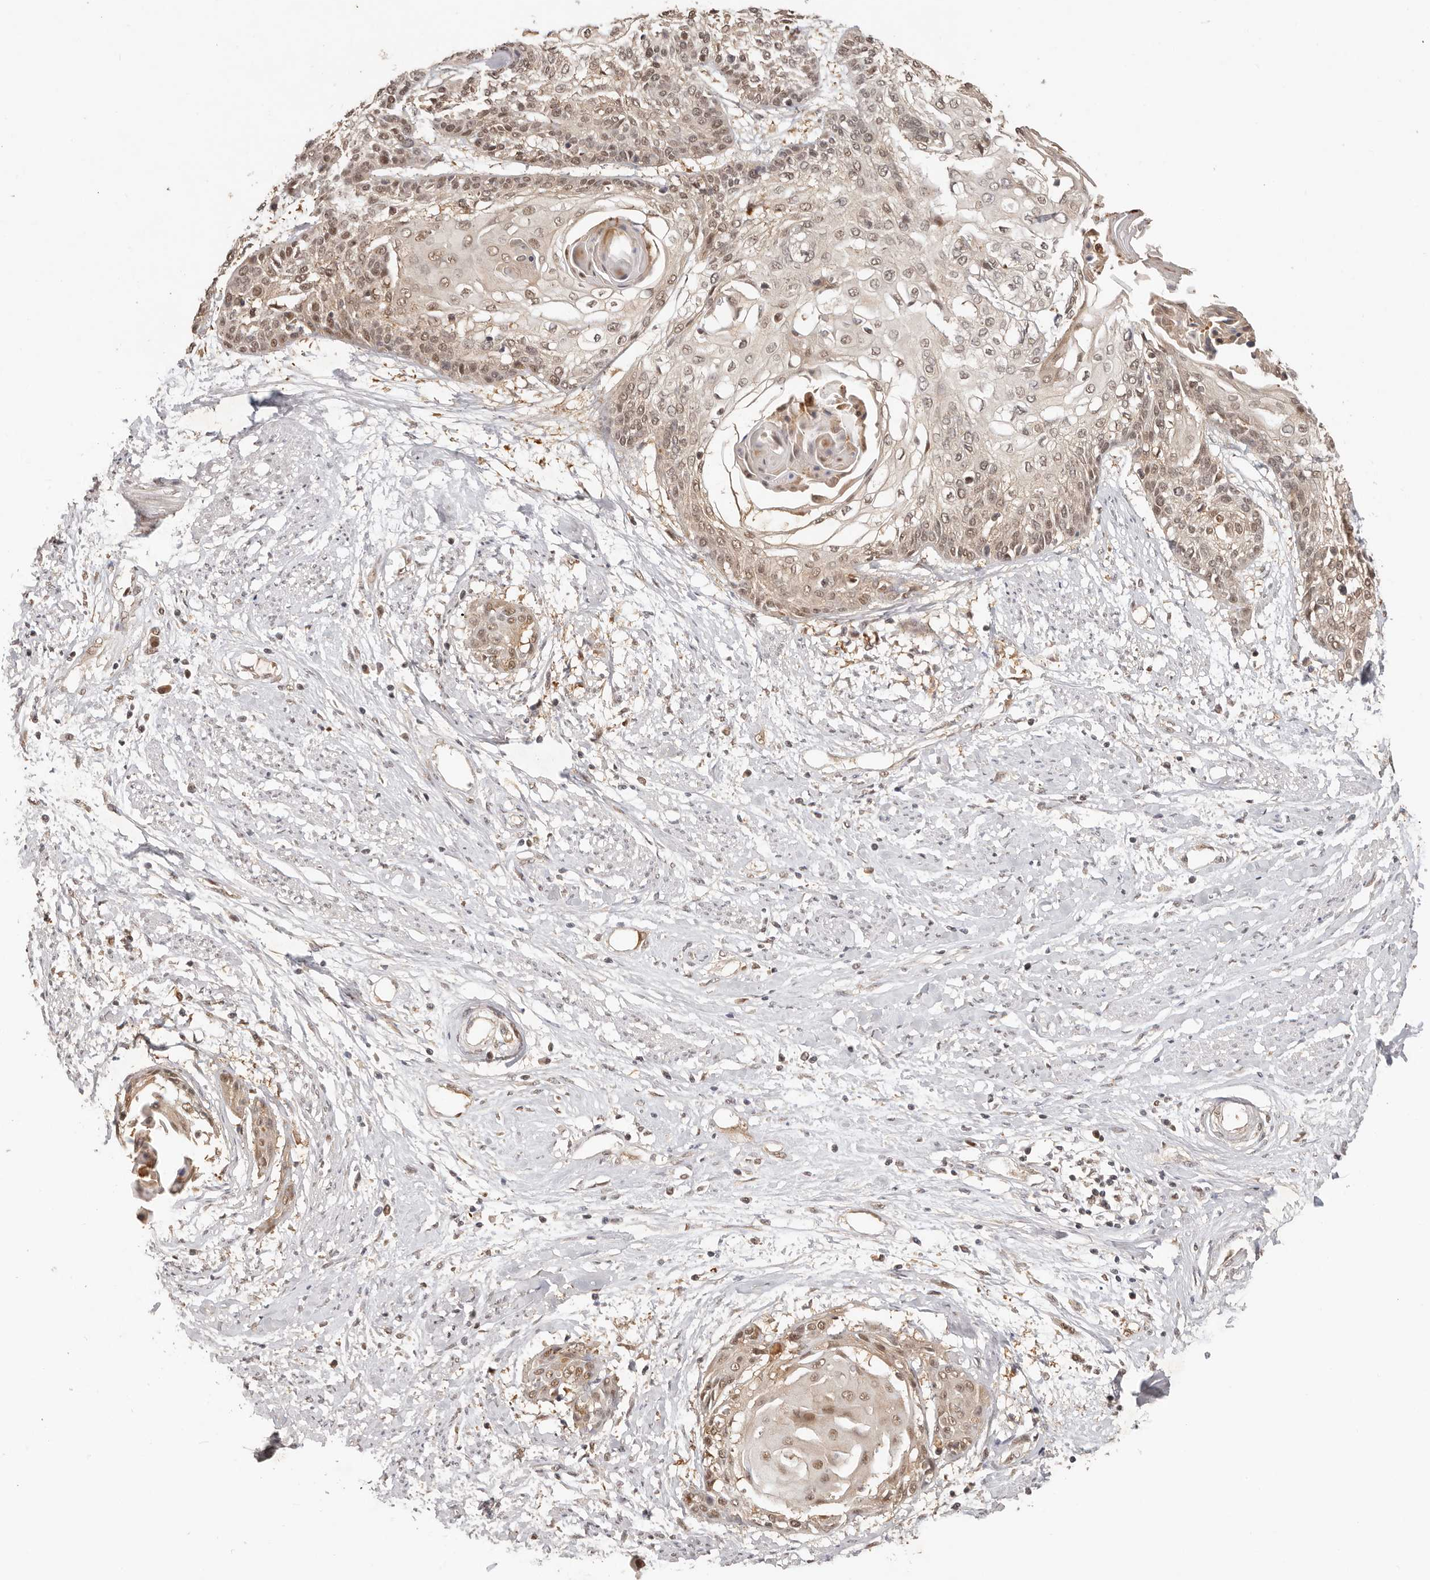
{"staining": {"intensity": "moderate", "quantity": ">75%", "location": "nuclear"}, "tissue": "cervical cancer", "cell_type": "Tumor cells", "image_type": "cancer", "snomed": [{"axis": "morphology", "description": "Squamous cell carcinoma, NOS"}, {"axis": "topography", "description": "Cervix"}], "caption": "IHC histopathology image of neoplastic tissue: human cervical squamous cell carcinoma stained using immunohistochemistry (IHC) demonstrates medium levels of moderate protein expression localized specifically in the nuclear of tumor cells, appearing as a nuclear brown color.", "gene": "PSMA5", "patient": {"sex": "female", "age": 57}}